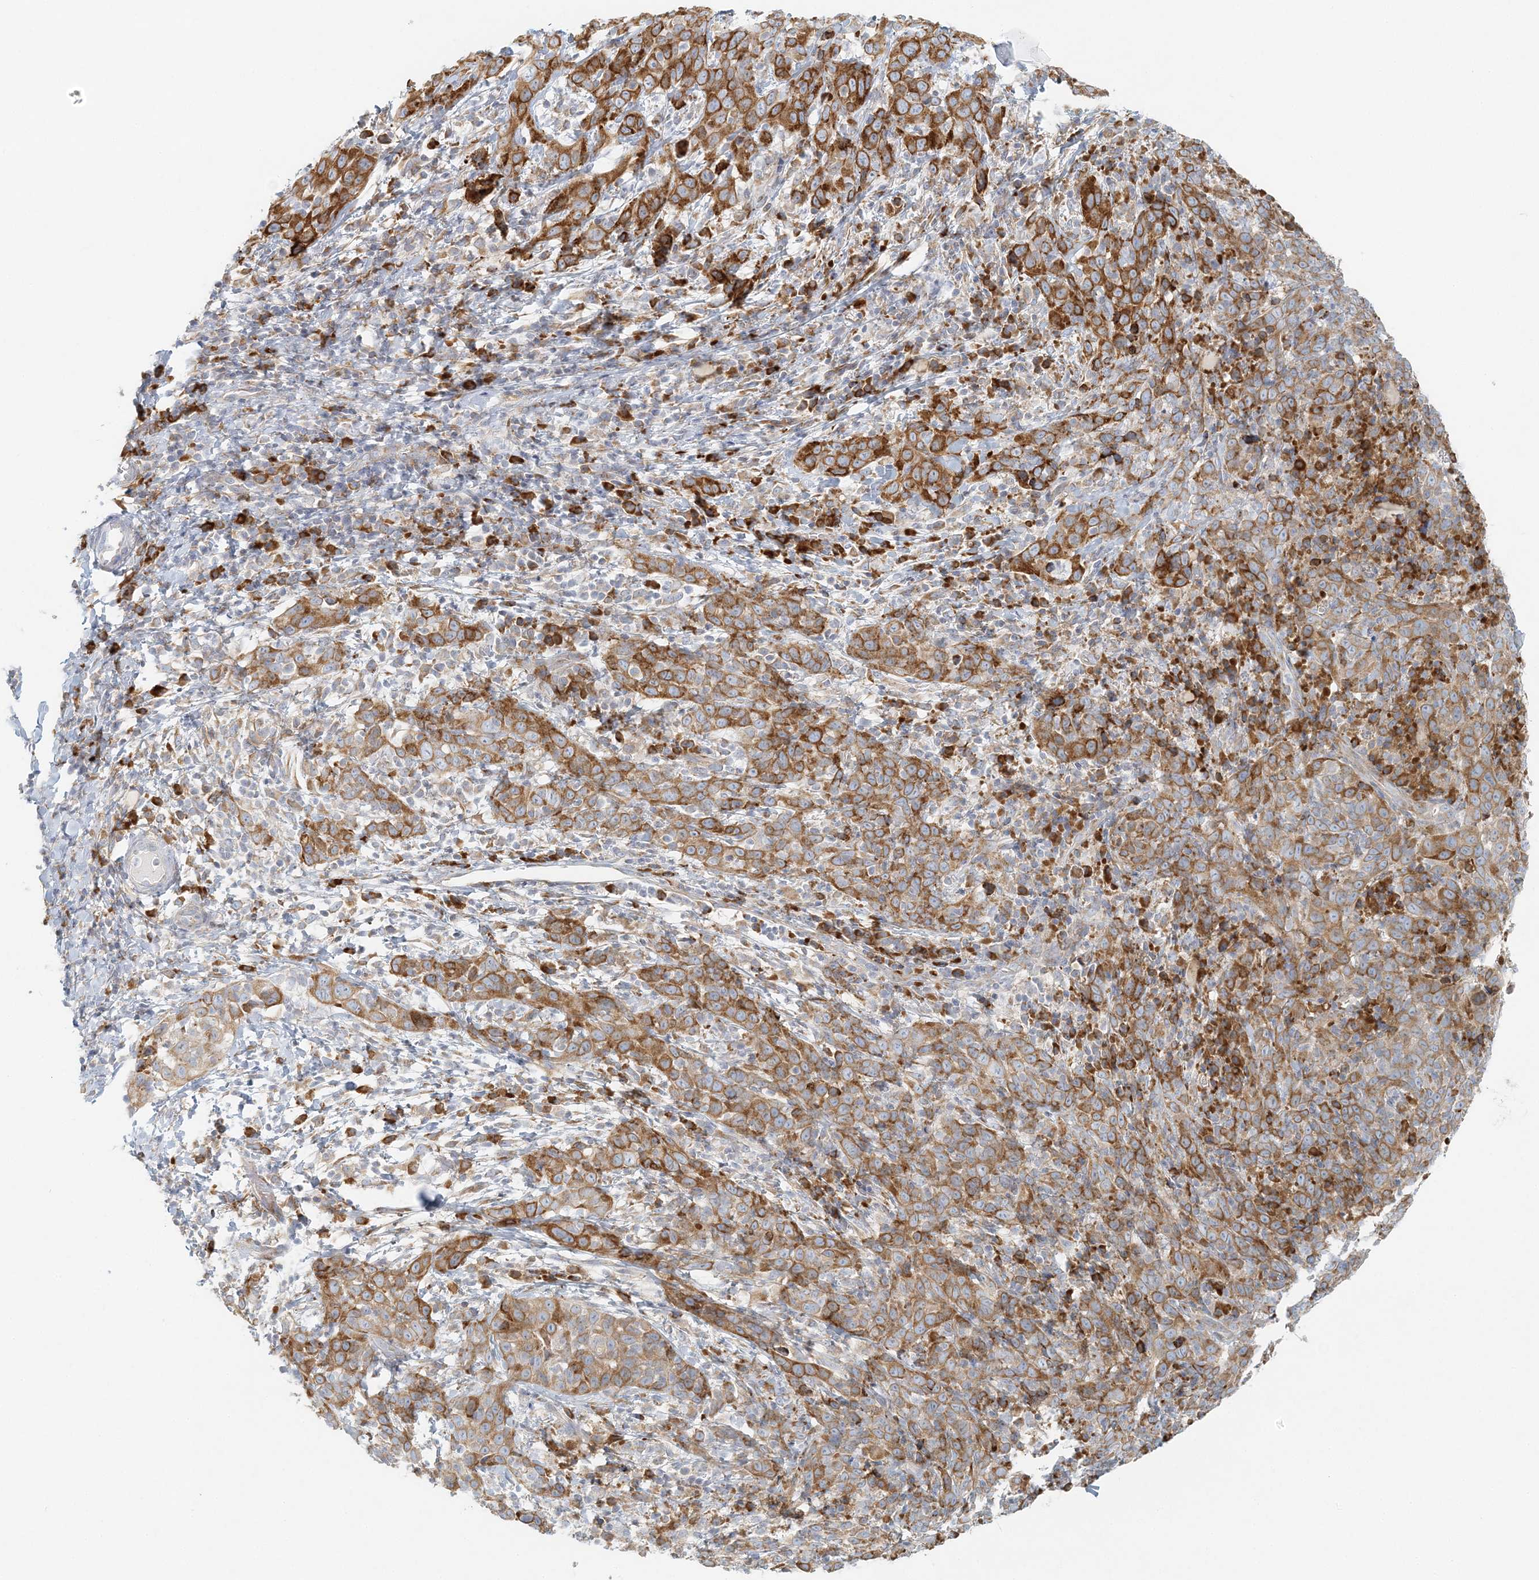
{"staining": {"intensity": "strong", "quantity": ">75%", "location": "cytoplasmic/membranous"}, "tissue": "cervical cancer", "cell_type": "Tumor cells", "image_type": "cancer", "snomed": [{"axis": "morphology", "description": "Squamous cell carcinoma, NOS"}, {"axis": "topography", "description": "Cervix"}], "caption": "DAB (3,3'-diaminobenzidine) immunohistochemical staining of cervical cancer reveals strong cytoplasmic/membranous protein staining in approximately >75% of tumor cells.", "gene": "STK11IP", "patient": {"sex": "female", "age": 46}}